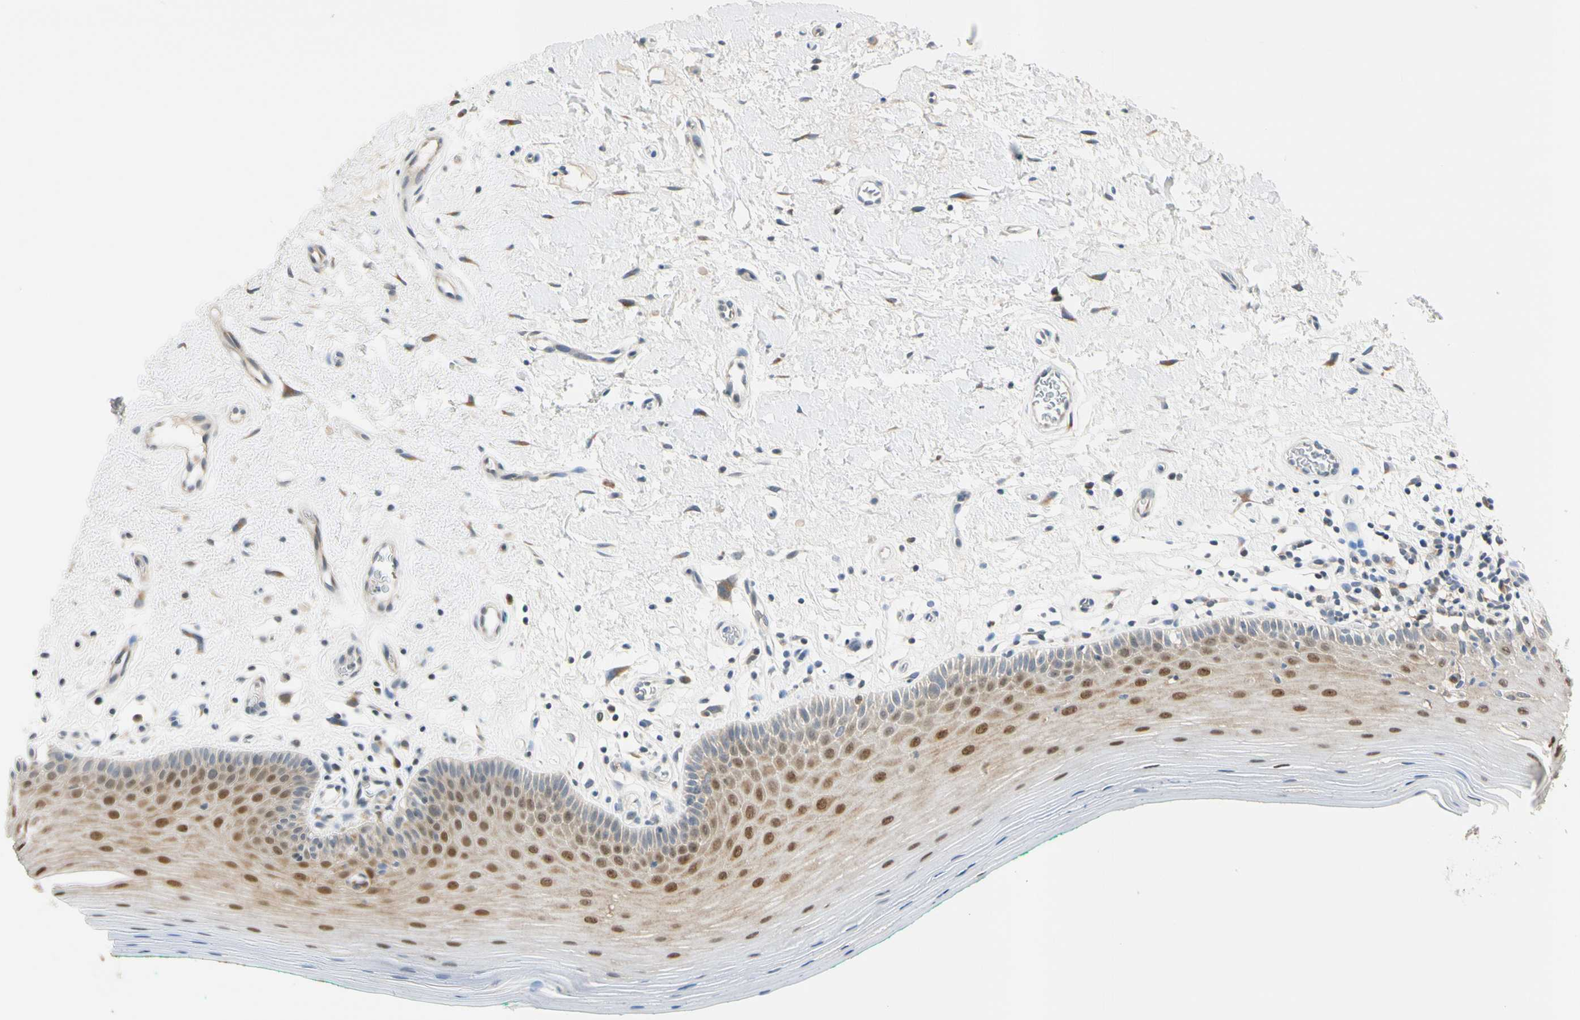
{"staining": {"intensity": "strong", "quantity": ">75%", "location": "cytoplasmic/membranous,nuclear"}, "tissue": "oral mucosa", "cell_type": "Squamous epithelial cells", "image_type": "normal", "snomed": [{"axis": "morphology", "description": "Normal tissue, NOS"}, {"axis": "topography", "description": "Skeletal muscle"}, {"axis": "topography", "description": "Oral tissue"}], "caption": "Immunohistochemical staining of normal oral mucosa reveals >75% levels of strong cytoplasmic/membranous,nuclear protein positivity in about >75% of squamous epithelial cells.", "gene": "RPS6KB2", "patient": {"sex": "male", "age": 58}}